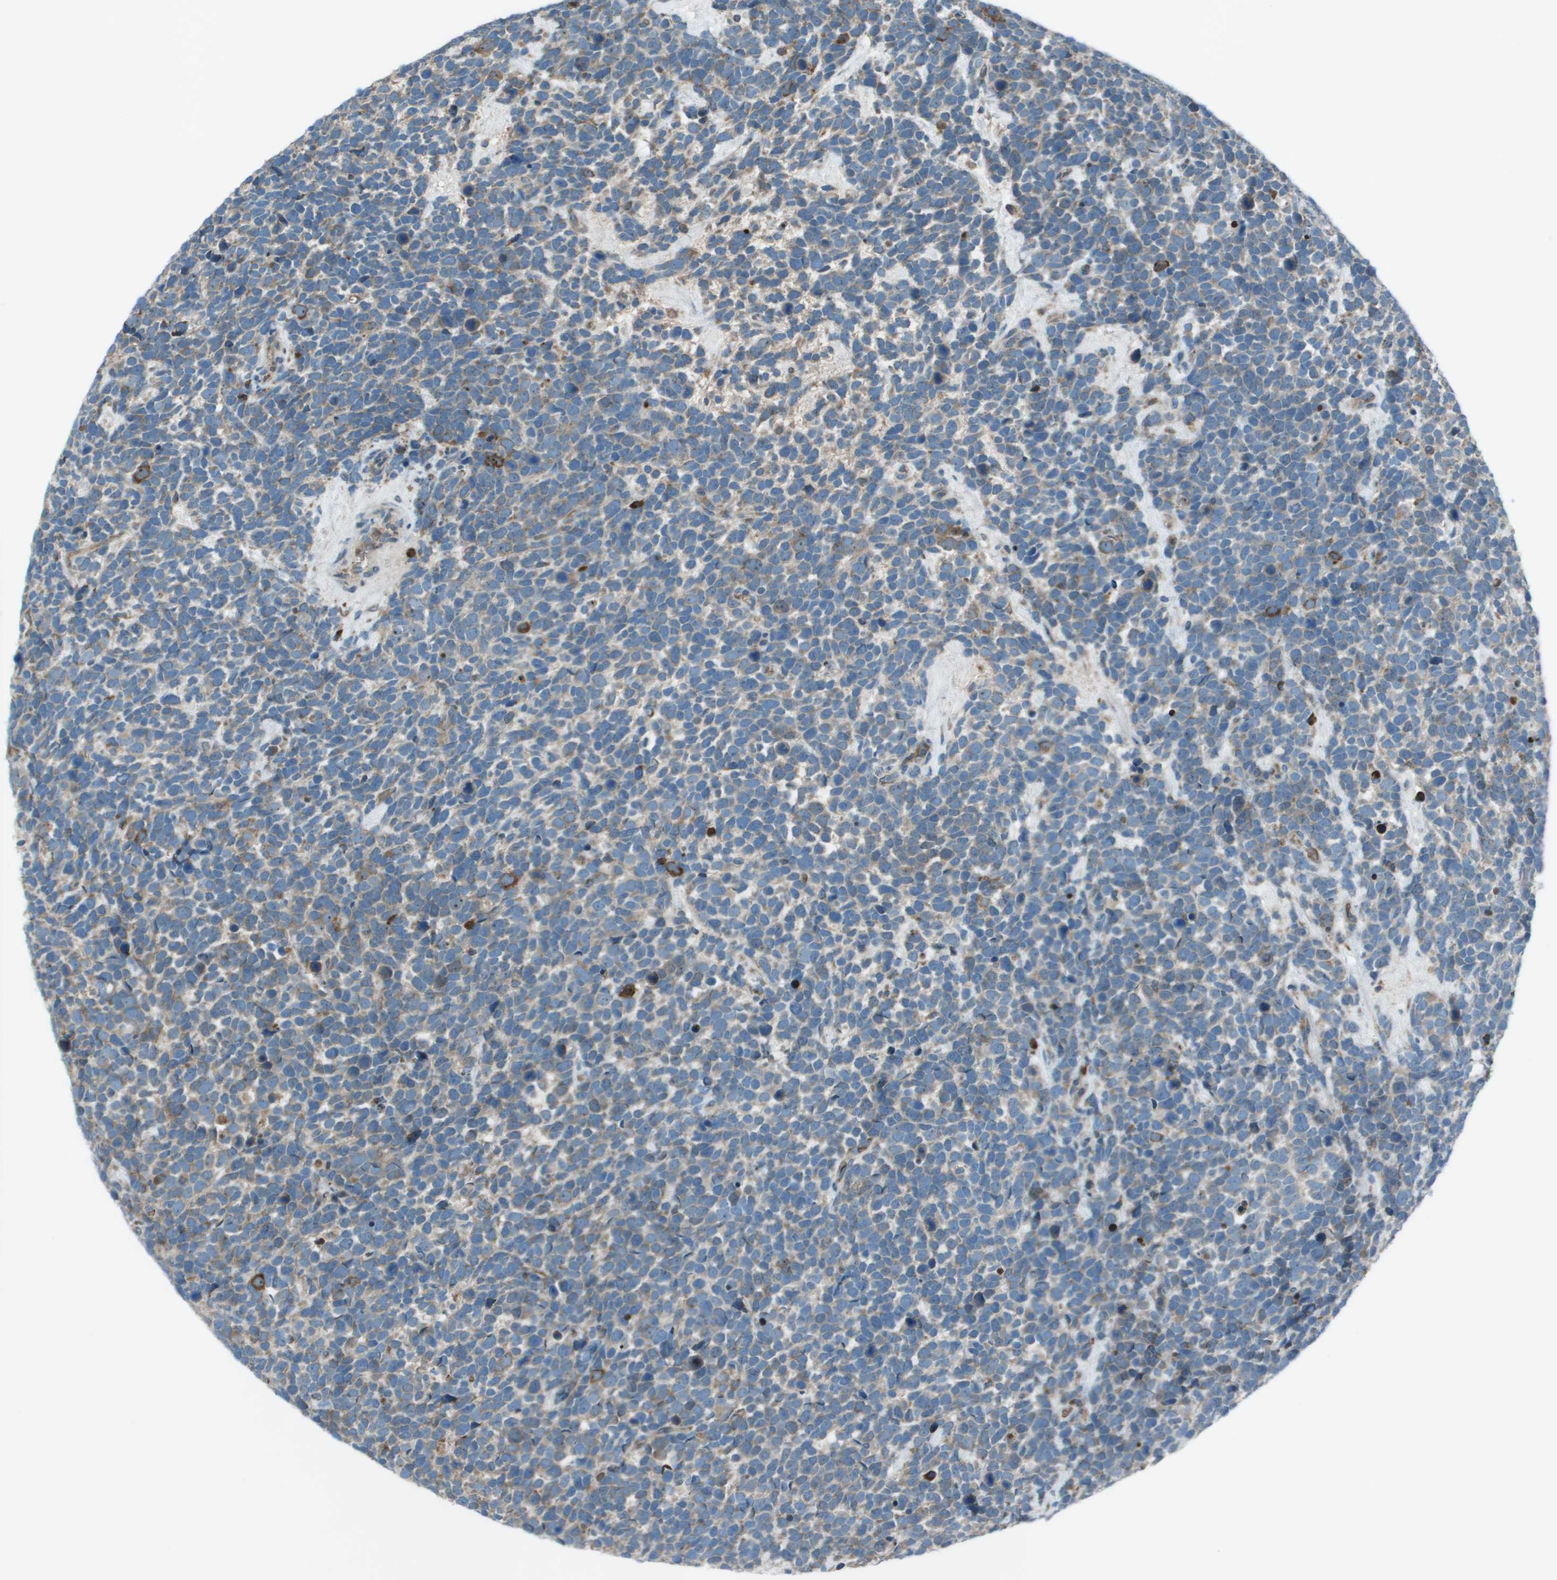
{"staining": {"intensity": "weak", "quantity": "<25%", "location": "cytoplasmic/membranous"}, "tissue": "urothelial cancer", "cell_type": "Tumor cells", "image_type": "cancer", "snomed": [{"axis": "morphology", "description": "Urothelial carcinoma, High grade"}, {"axis": "topography", "description": "Urinary bladder"}], "caption": "There is no significant expression in tumor cells of high-grade urothelial carcinoma.", "gene": "UTS2", "patient": {"sex": "female", "age": 82}}